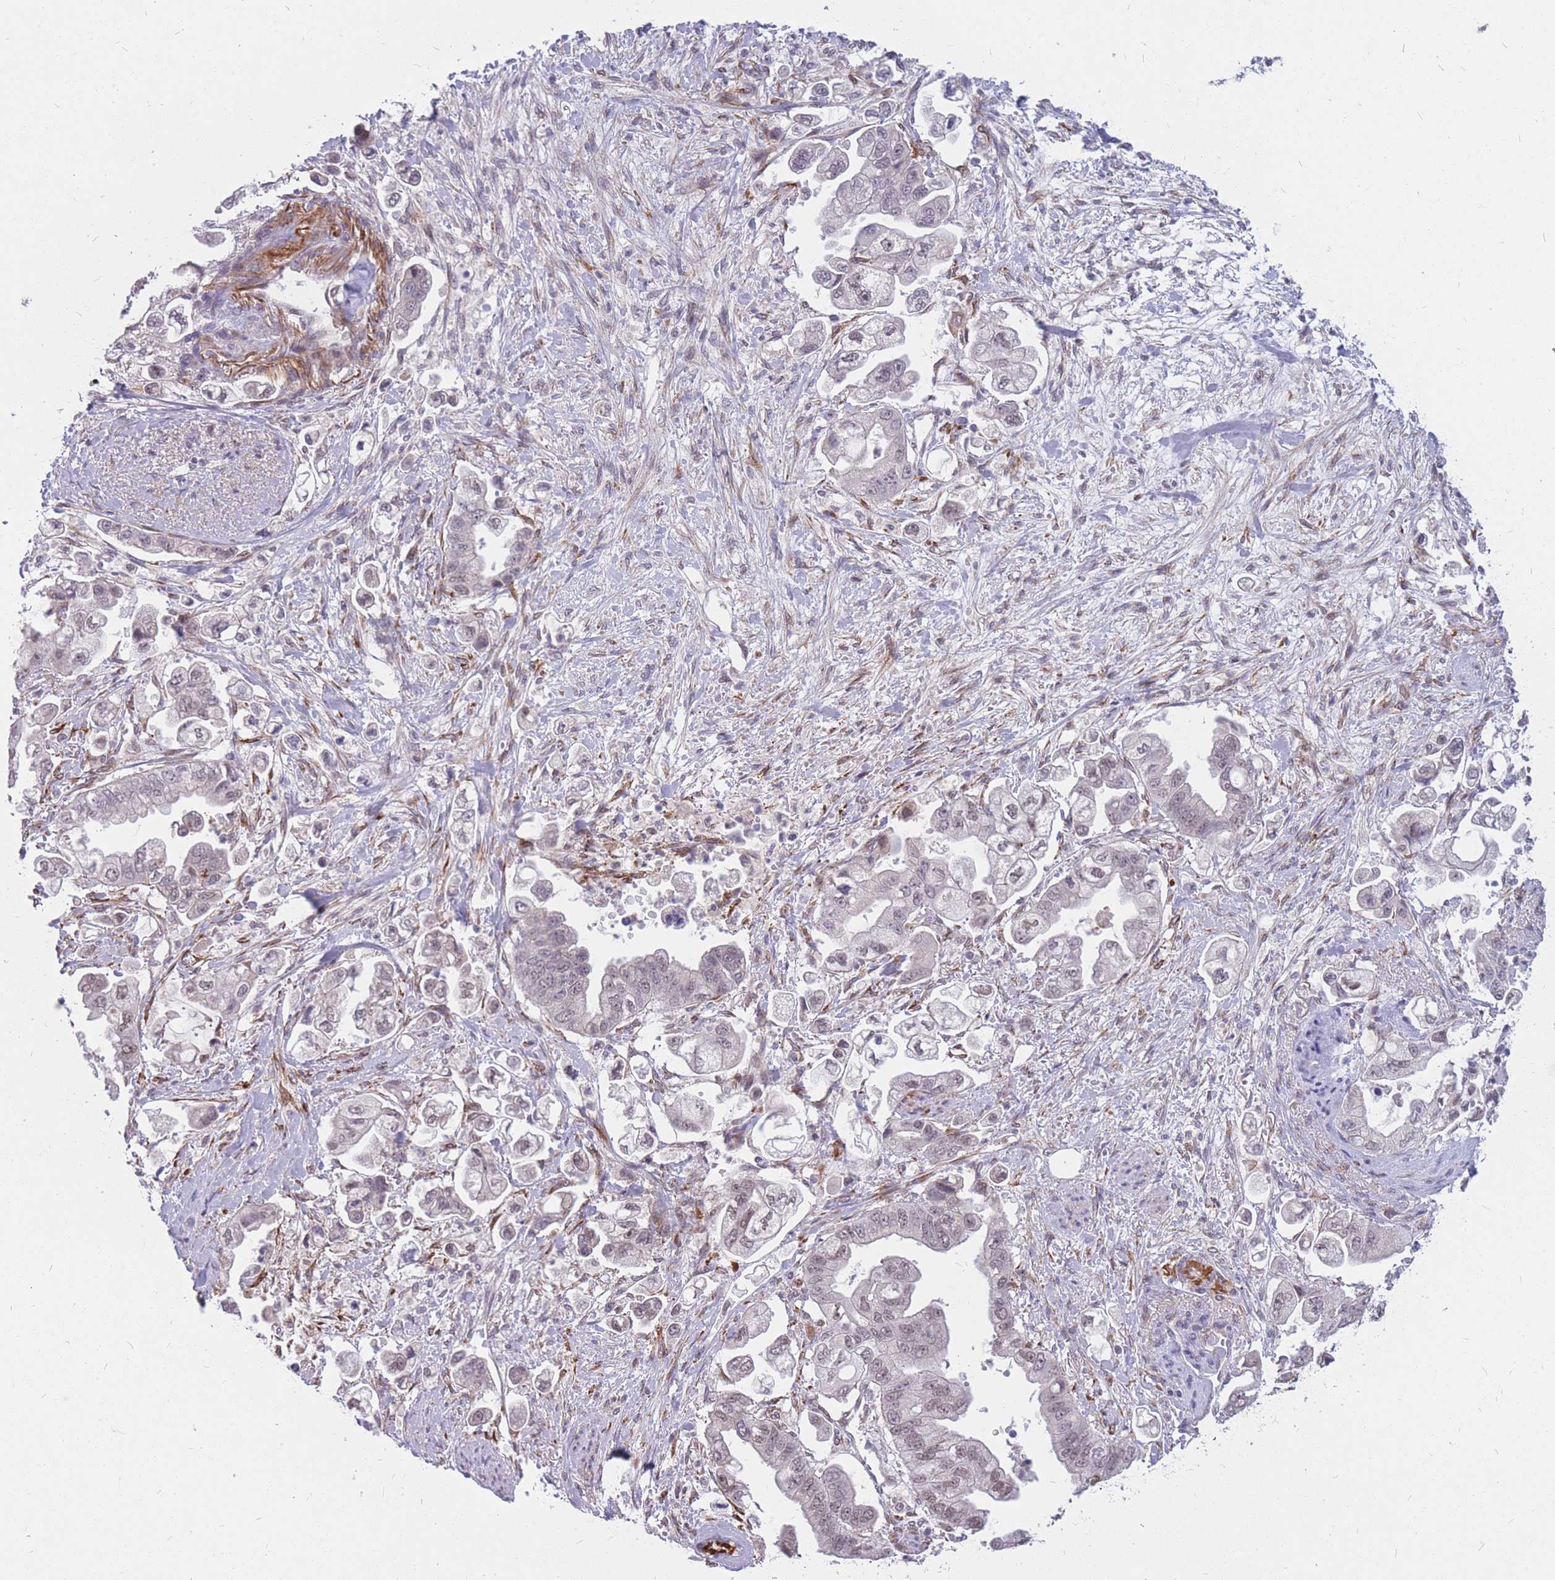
{"staining": {"intensity": "weak", "quantity": "<25%", "location": "nuclear"}, "tissue": "stomach cancer", "cell_type": "Tumor cells", "image_type": "cancer", "snomed": [{"axis": "morphology", "description": "Adenocarcinoma, NOS"}, {"axis": "topography", "description": "Stomach"}], "caption": "Stomach cancer was stained to show a protein in brown. There is no significant staining in tumor cells. (Brightfield microscopy of DAB IHC at high magnification).", "gene": "ADD2", "patient": {"sex": "male", "age": 62}}